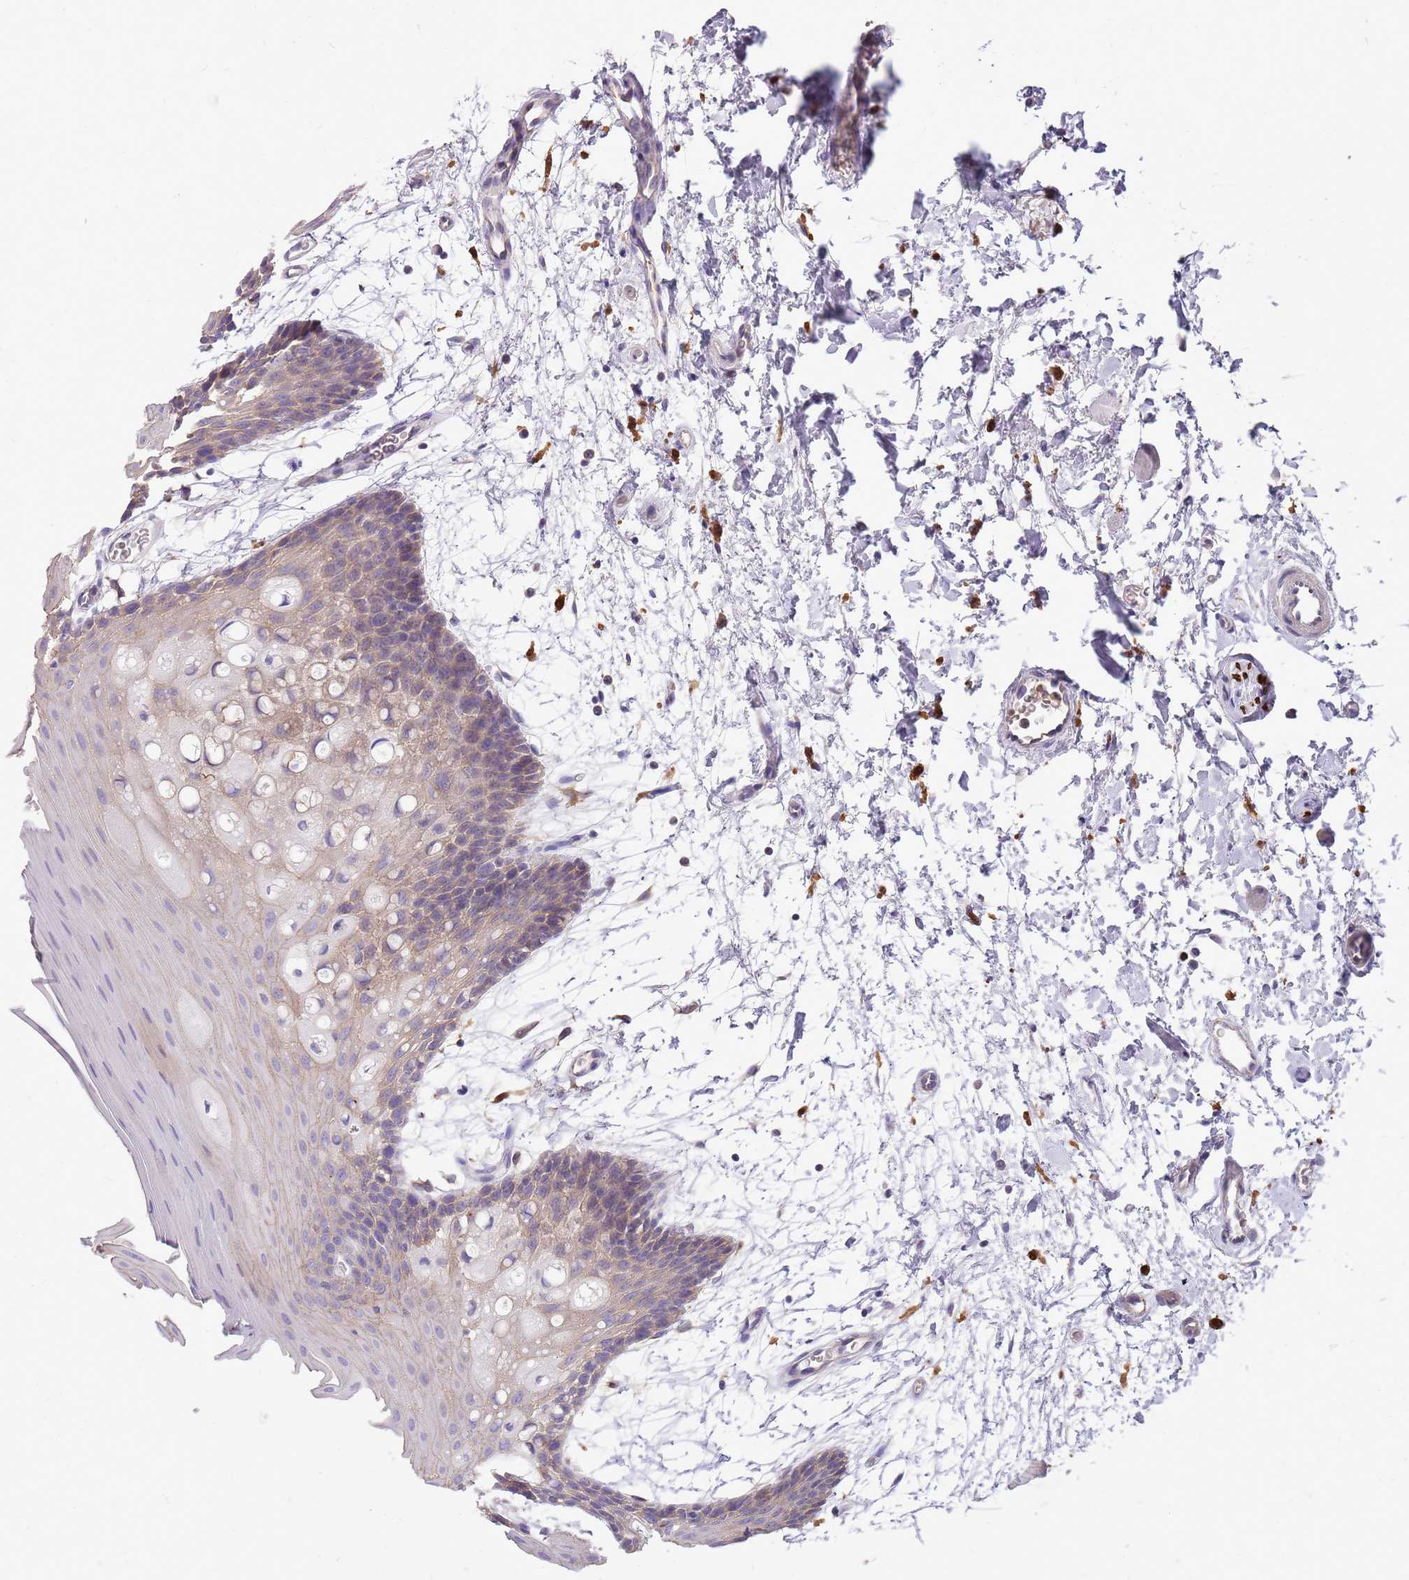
{"staining": {"intensity": "moderate", "quantity": "<25%", "location": "cytoplasmic/membranous"}, "tissue": "oral mucosa", "cell_type": "Squamous epithelial cells", "image_type": "normal", "snomed": [{"axis": "morphology", "description": "Normal tissue, NOS"}, {"axis": "topography", "description": "Skeletal muscle"}, {"axis": "topography", "description": "Oral tissue"}, {"axis": "topography", "description": "Salivary gland"}, {"axis": "topography", "description": "Peripheral nerve tissue"}], "caption": "Immunohistochemistry (IHC) photomicrograph of benign oral mucosa stained for a protein (brown), which reveals low levels of moderate cytoplasmic/membranous positivity in approximately <25% of squamous epithelial cells.", "gene": "WDR90", "patient": {"sex": "male", "age": 54}}